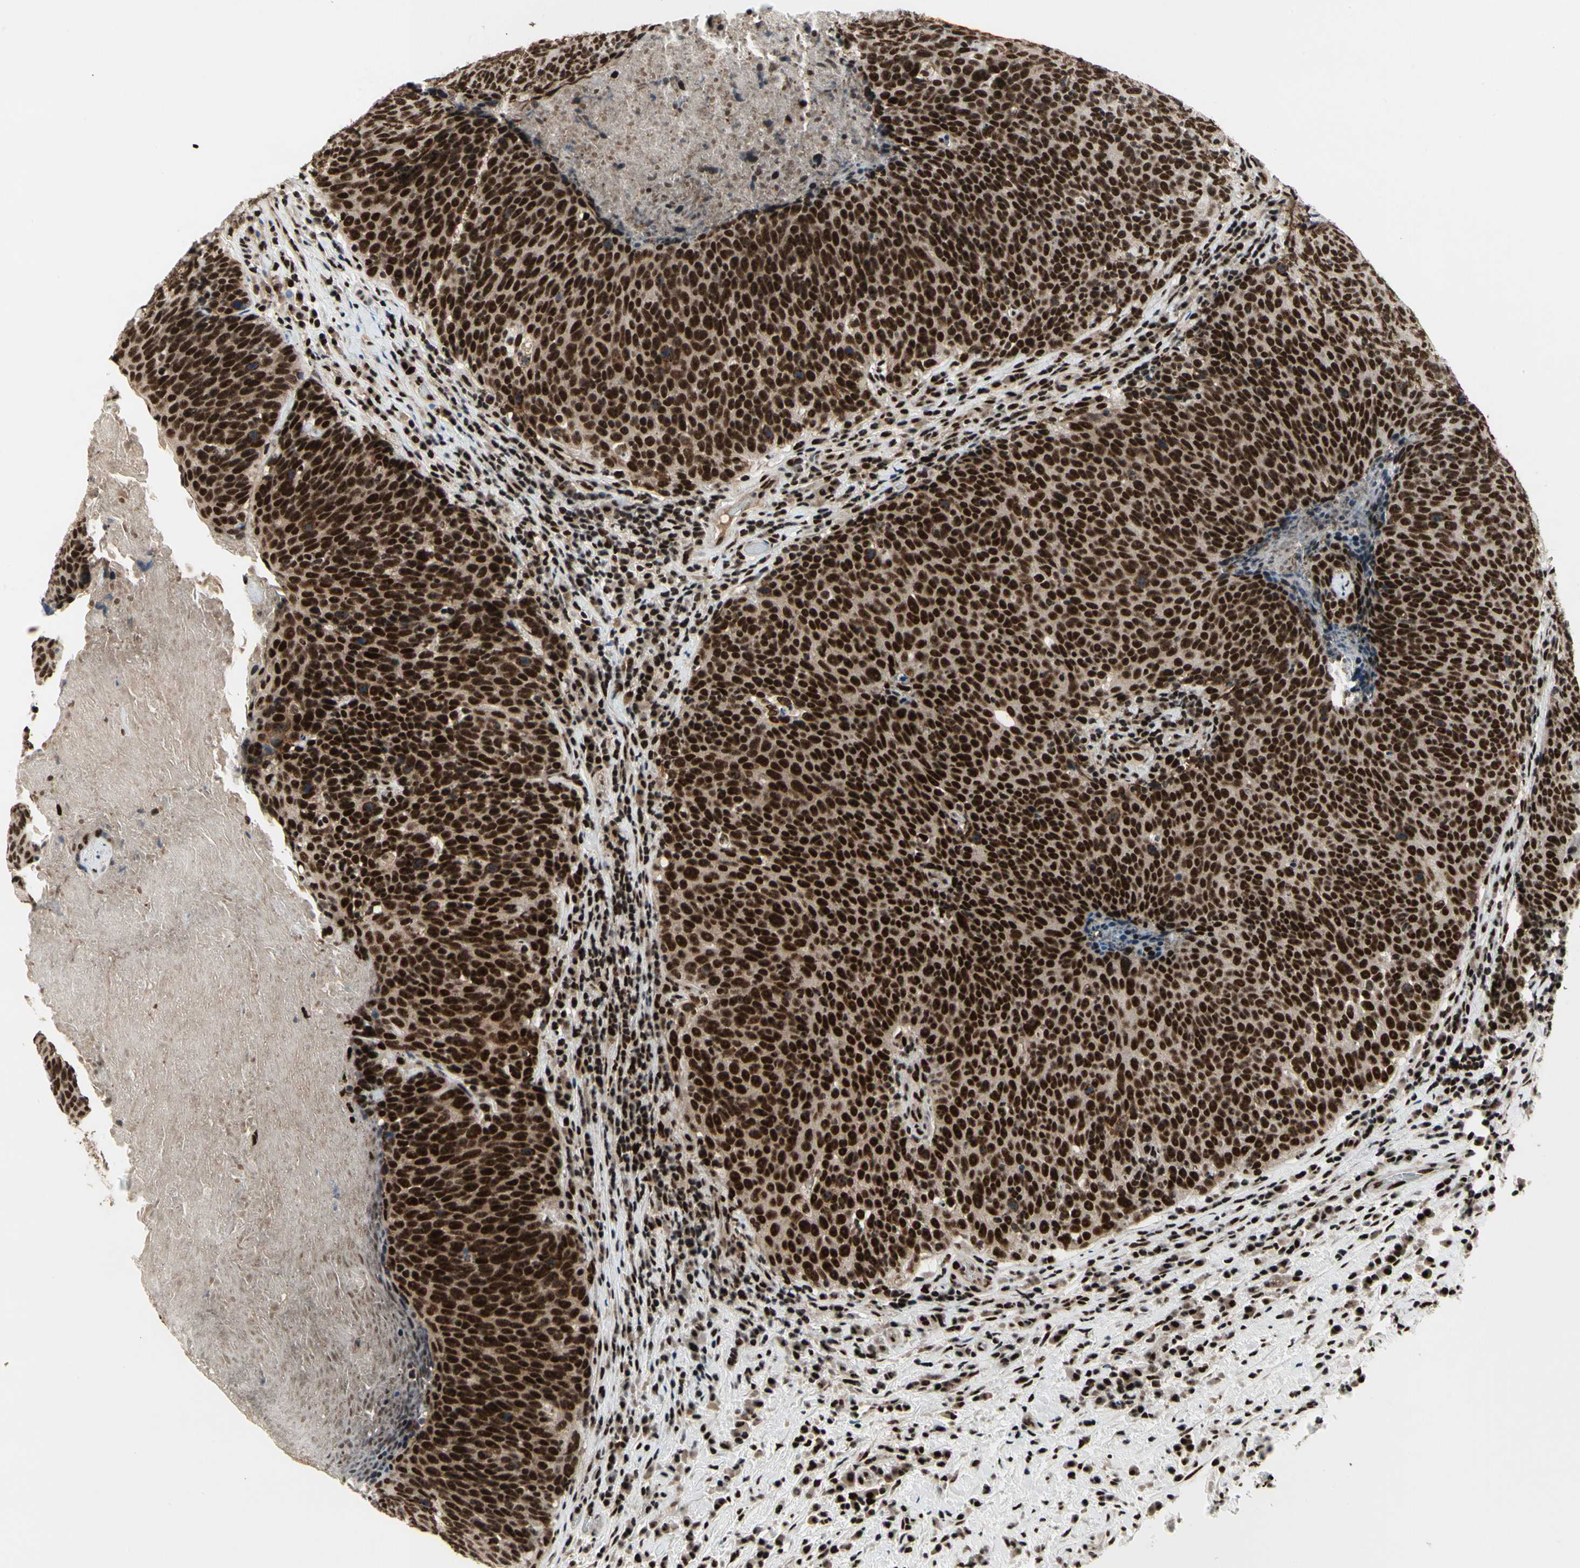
{"staining": {"intensity": "strong", "quantity": ">75%", "location": "nuclear"}, "tissue": "head and neck cancer", "cell_type": "Tumor cells", "image_type": "cancer", "snomed": [{"axis": "morphology", "description": "Squamous cell carcinoma, NOS"}, {"axis": "morphology", "description": "Squamous cell carcinoma, metastatic, NOS"}, {"axis": "topography", "description": "Lymph node"}, {"axis": "topography", "description": "Head-Neck"}], "caption": "Immunohistochemical staining of head and neck cancer (squamous cell carcinoma) reveals high levels of strong nuclear expression in about >75% of tumor cells. The staining was performed using DAB (3,3'-diaminobenzidine), with brown indicating positive protein expression. Nuclei are stained blue with hematoxylin.", "gene": "SRSF11", "patient": {"sex": "male", "age": 62}}